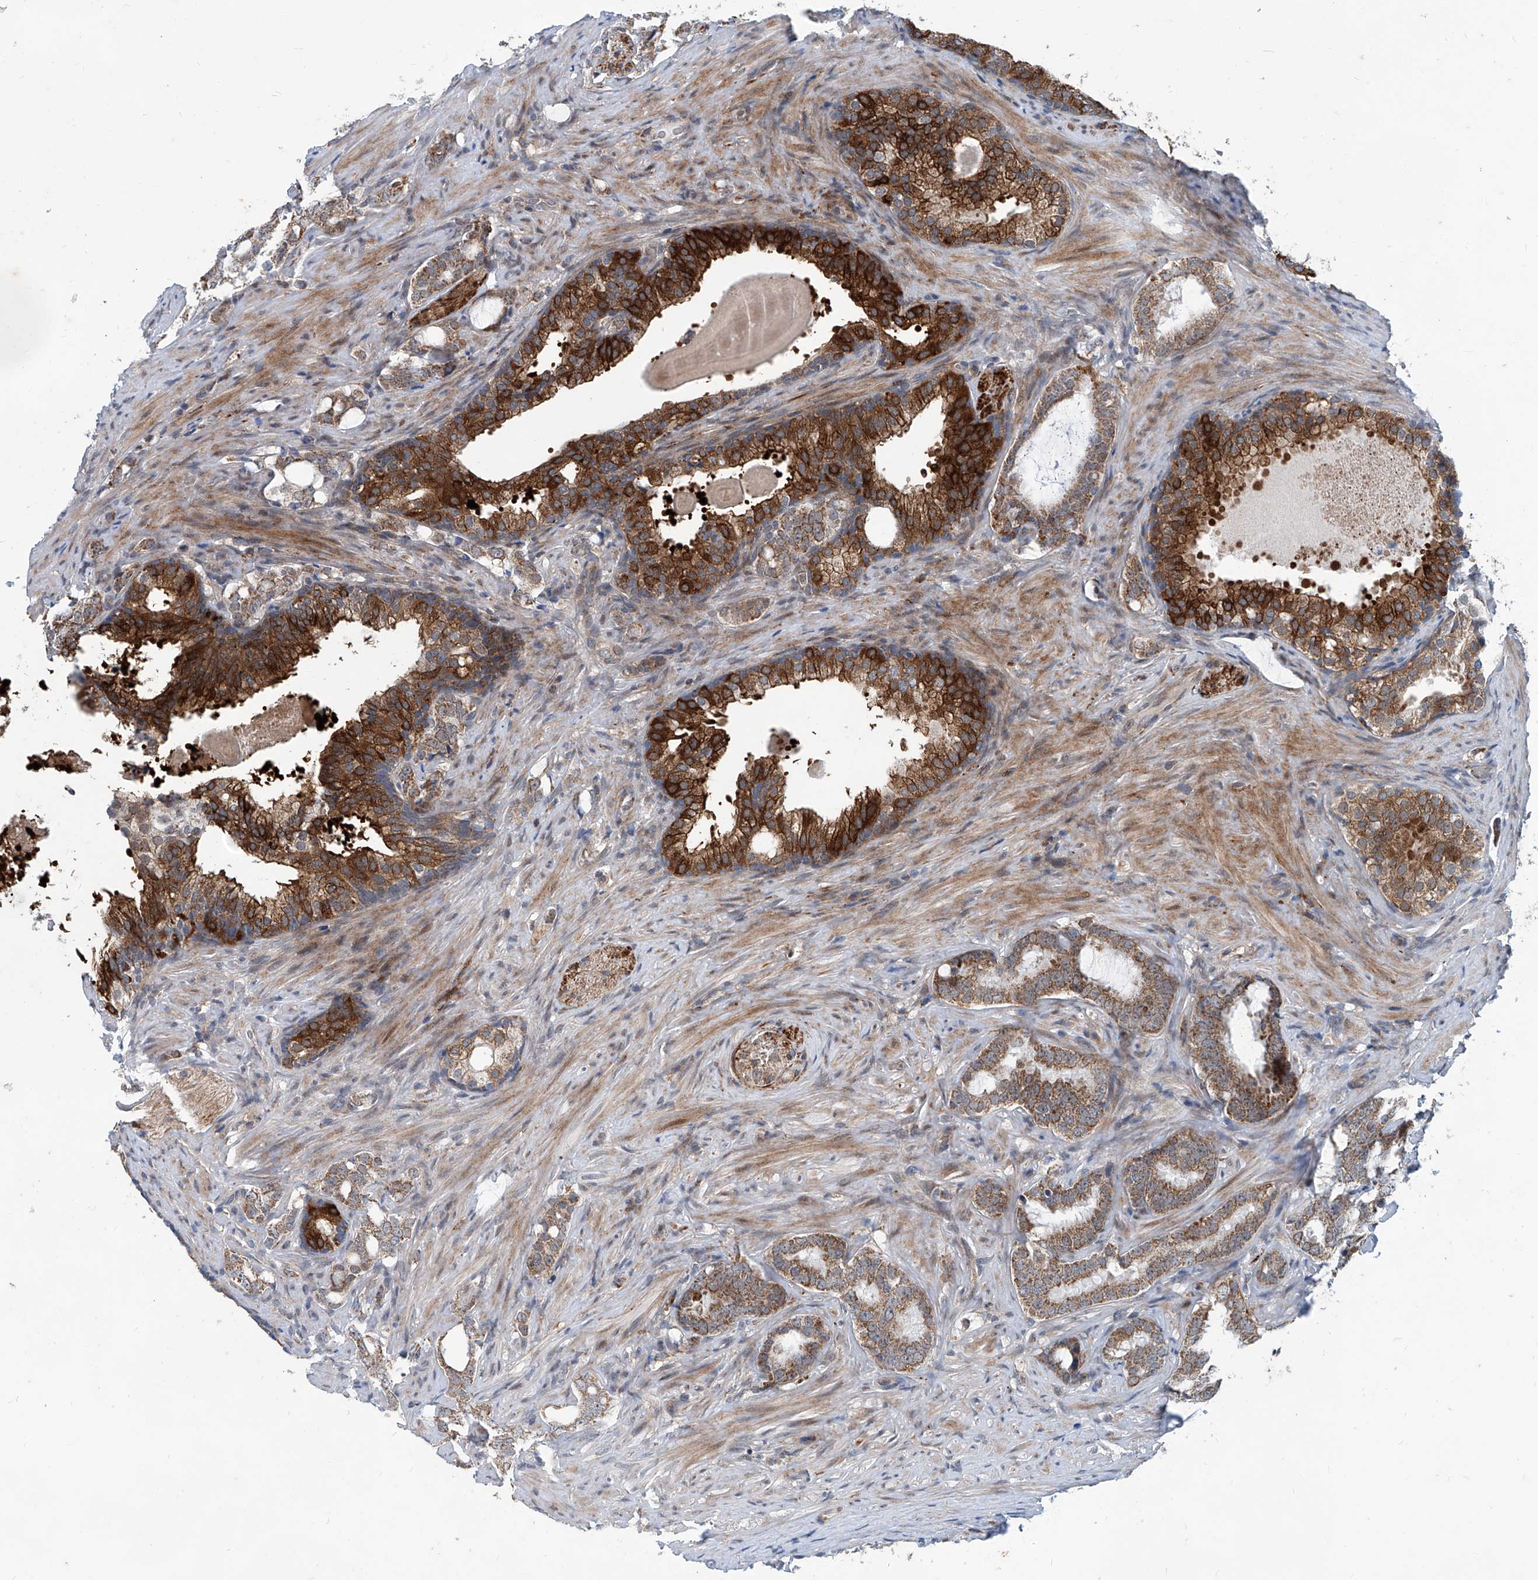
{"staining": {"intensity": "strong", "quantity": ">75%", "location": "cytoplasmic/membranous"}, "tissue": "prostate cancer", "cell_type": "Tumor cells", "image_type": "cancer", "snomed": [{"axis": "morphology", "description": "Adenocarcinoma, High grade"}, {"axis": "topography", "description": "Prostate"}], "caption": "Tumor cells display high levels of strong cytoplasmic/membranous expression in about >75% of cells in human prostate cancer.", "gene": "USP48", "patient": {"sex": "male", "age": 64}}